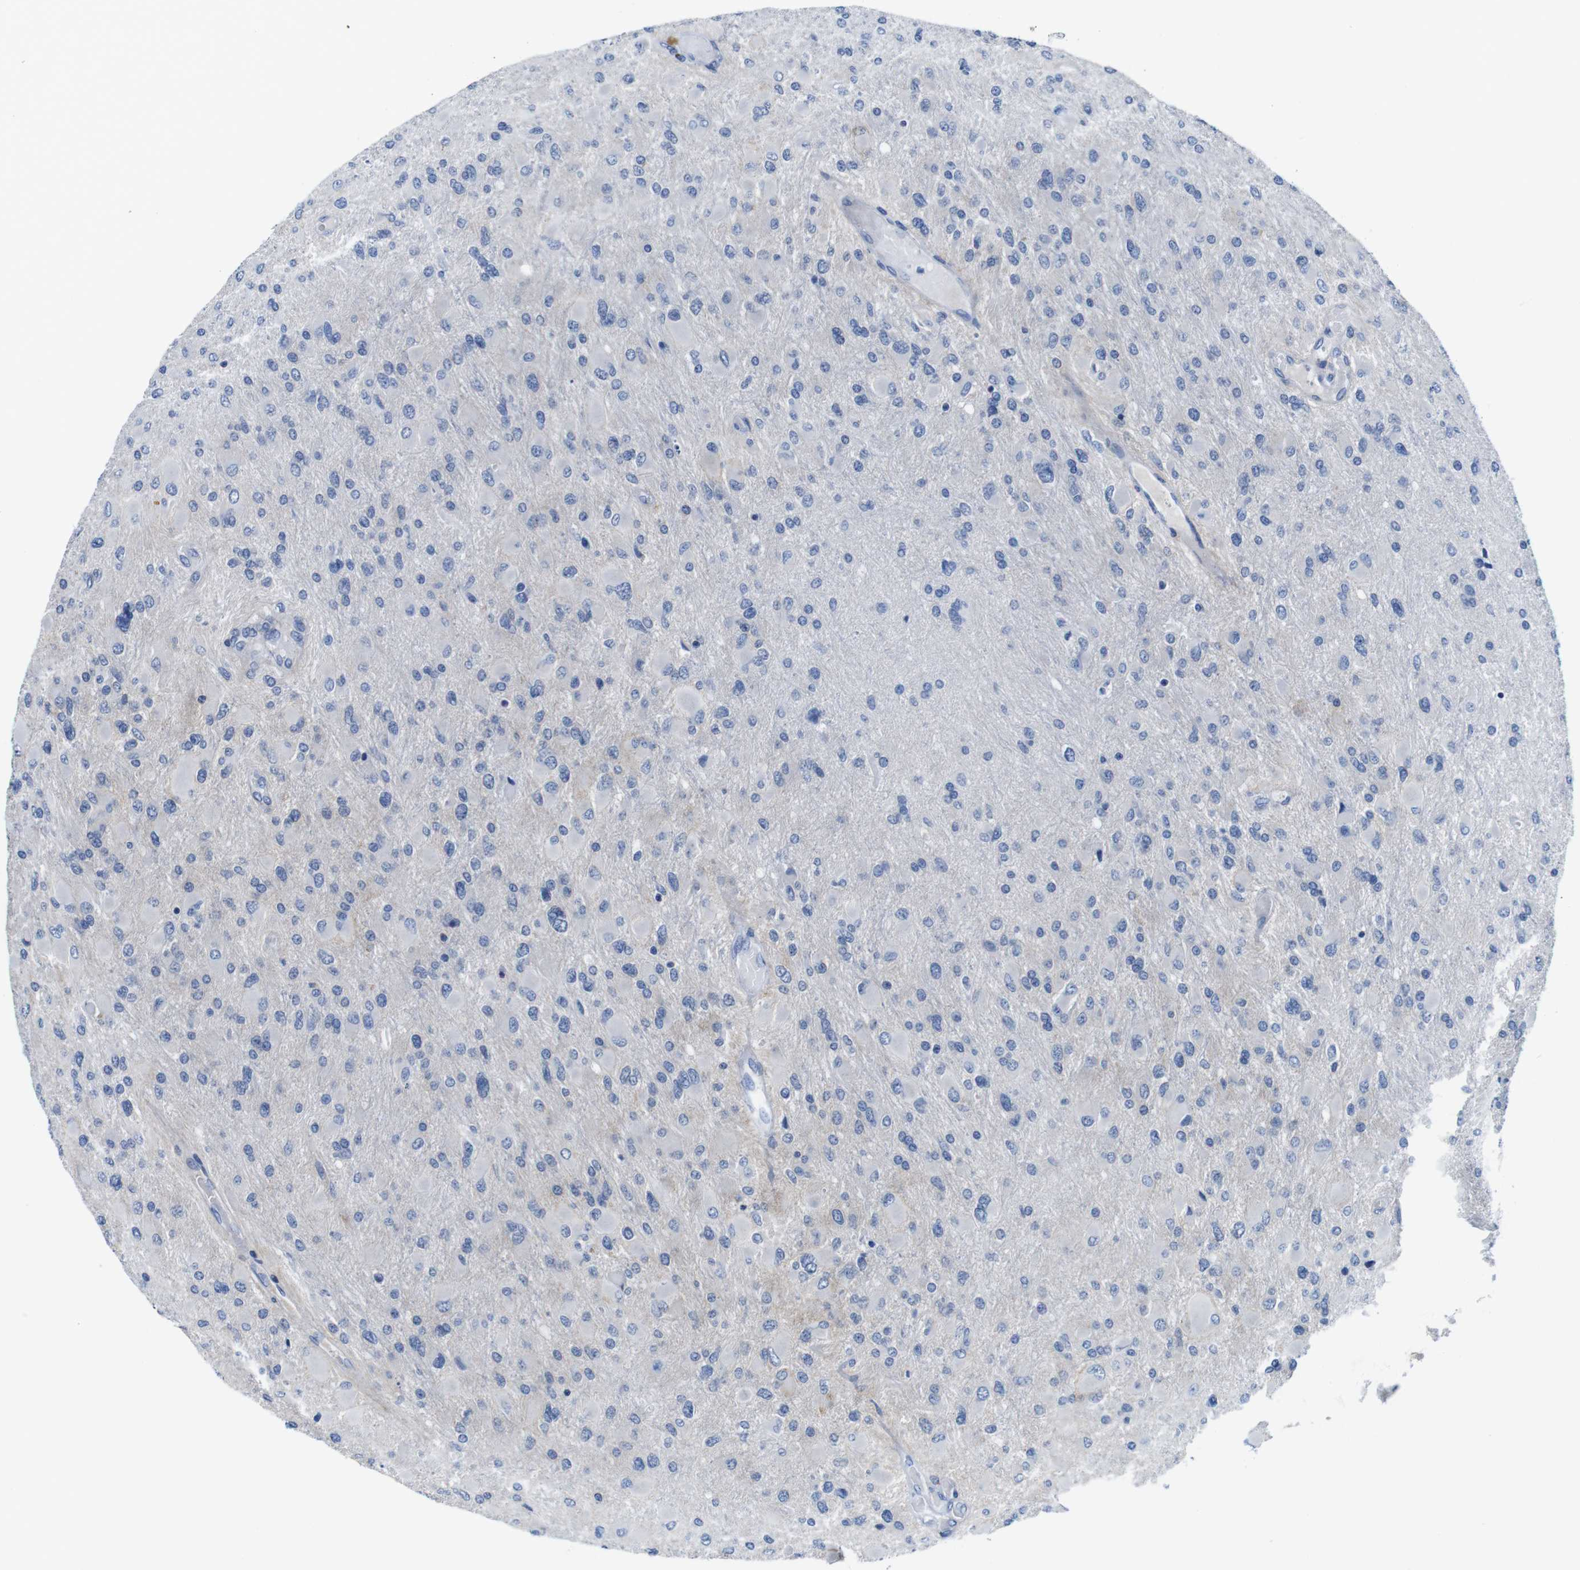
{"staining": {"intensity": "negative", "quantity": "none", "location": "none"}, "tissue": "glioma", "cell_type": "Tumor cells", "image_type": "cancer", "snomed": [{"axis": "morphology", "description": "Glioma, malignant, High grade"}, {"axis": "topography", "description": "Cerebral cortex"}], "caption": "Glioma was stained to show a protein in brown. There is no significant staining in tumor cells.", "gene": "SCRIB", "patient": {"sex": "female", "age": 36}}